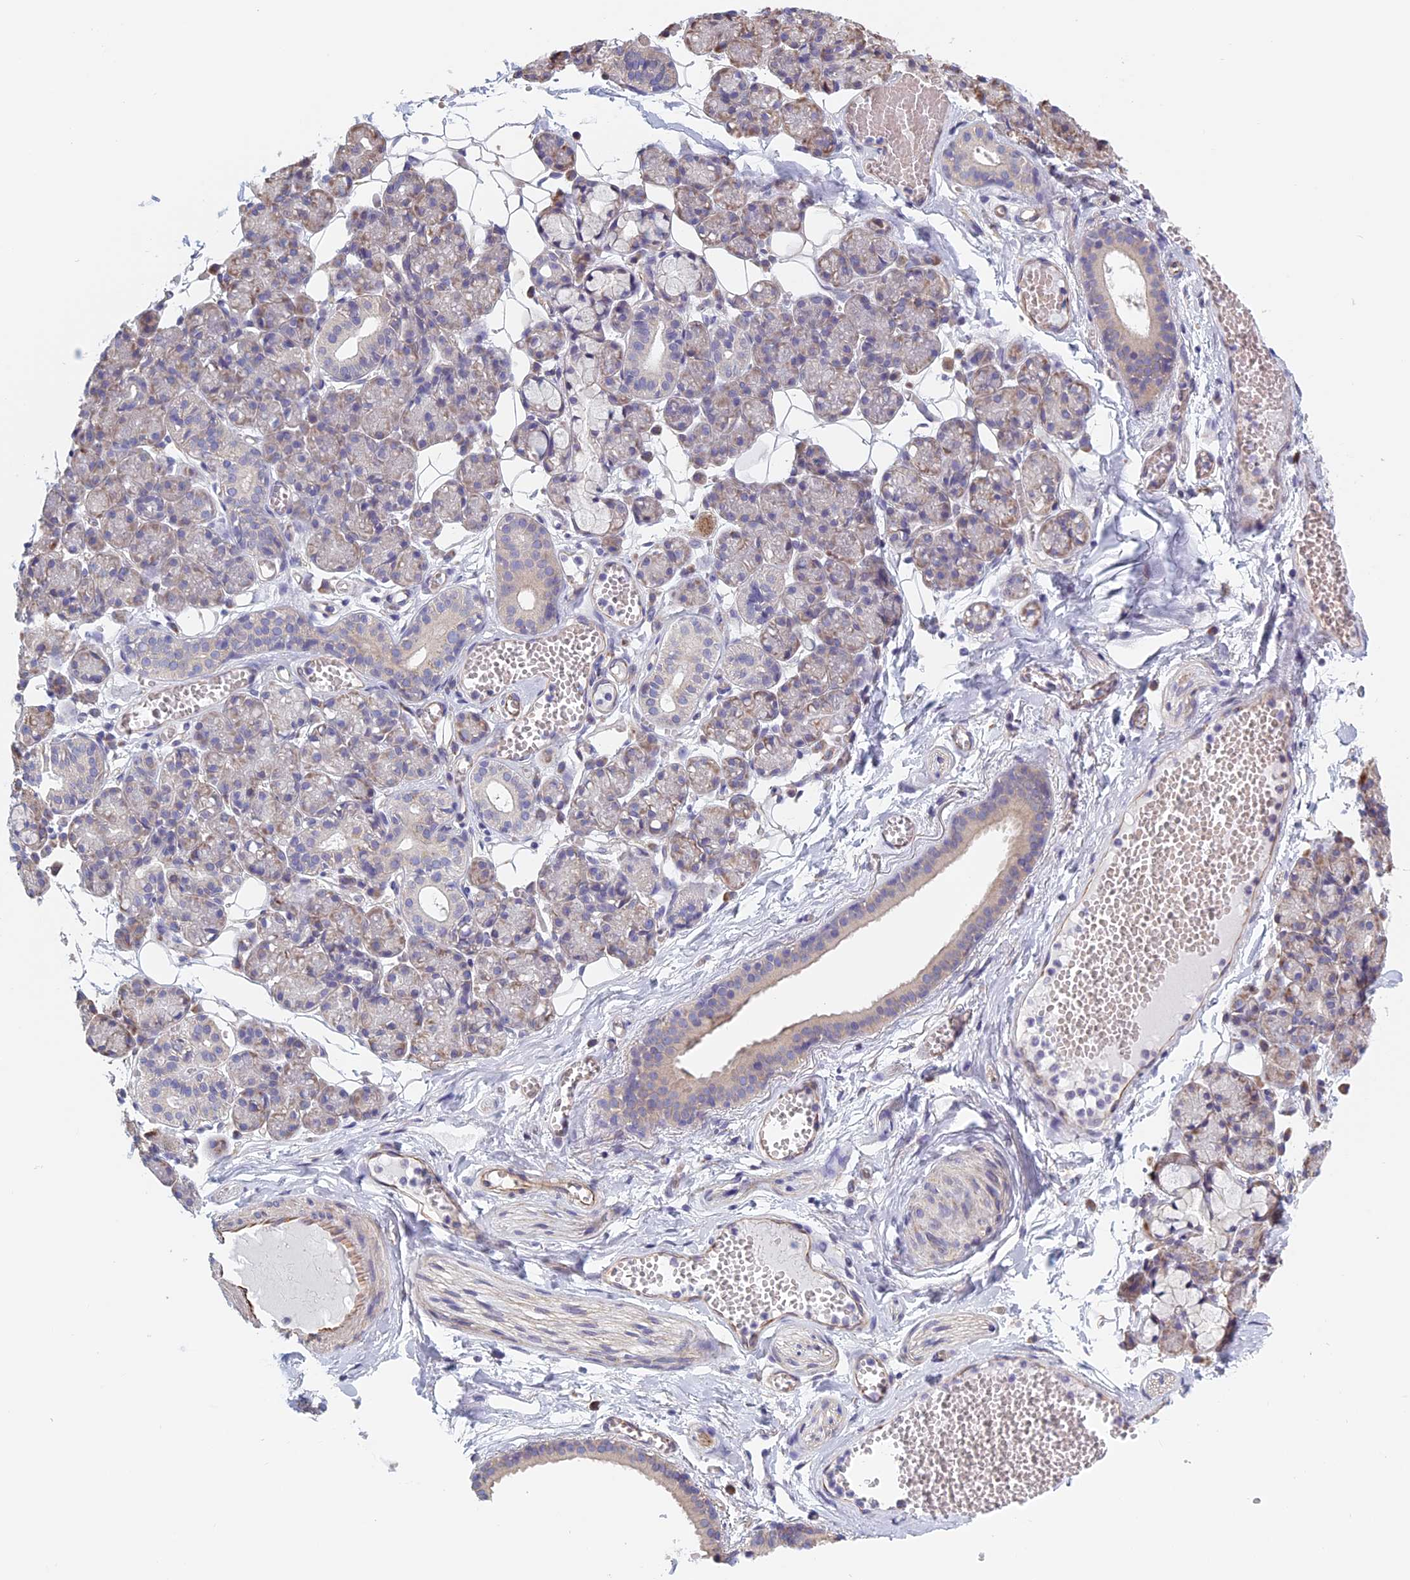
{"staining": {"intensity": "negative", "quantity": "none", "location": "none"}, "tissue": "salivary gland", "cell_type": "Glandular cells", "image_type": "normal", "snomed": [{"axis": "morphology", "description": "Normal tissue, NOS"}, {"axis": "topography", "description": "Salivary gland"}], "caption": "The histopathology image shows no staining of glandular cells in benign salivary gland. Brightfield microscopy of immunohistochemistry (IHC) stained with DAB (3,3'-diaminobenzidine) (brown) and hematoxylin (blue), captured at high magnification.", "gene": "BCL2L10", "patient": {"sex": "male", "age": 63}}